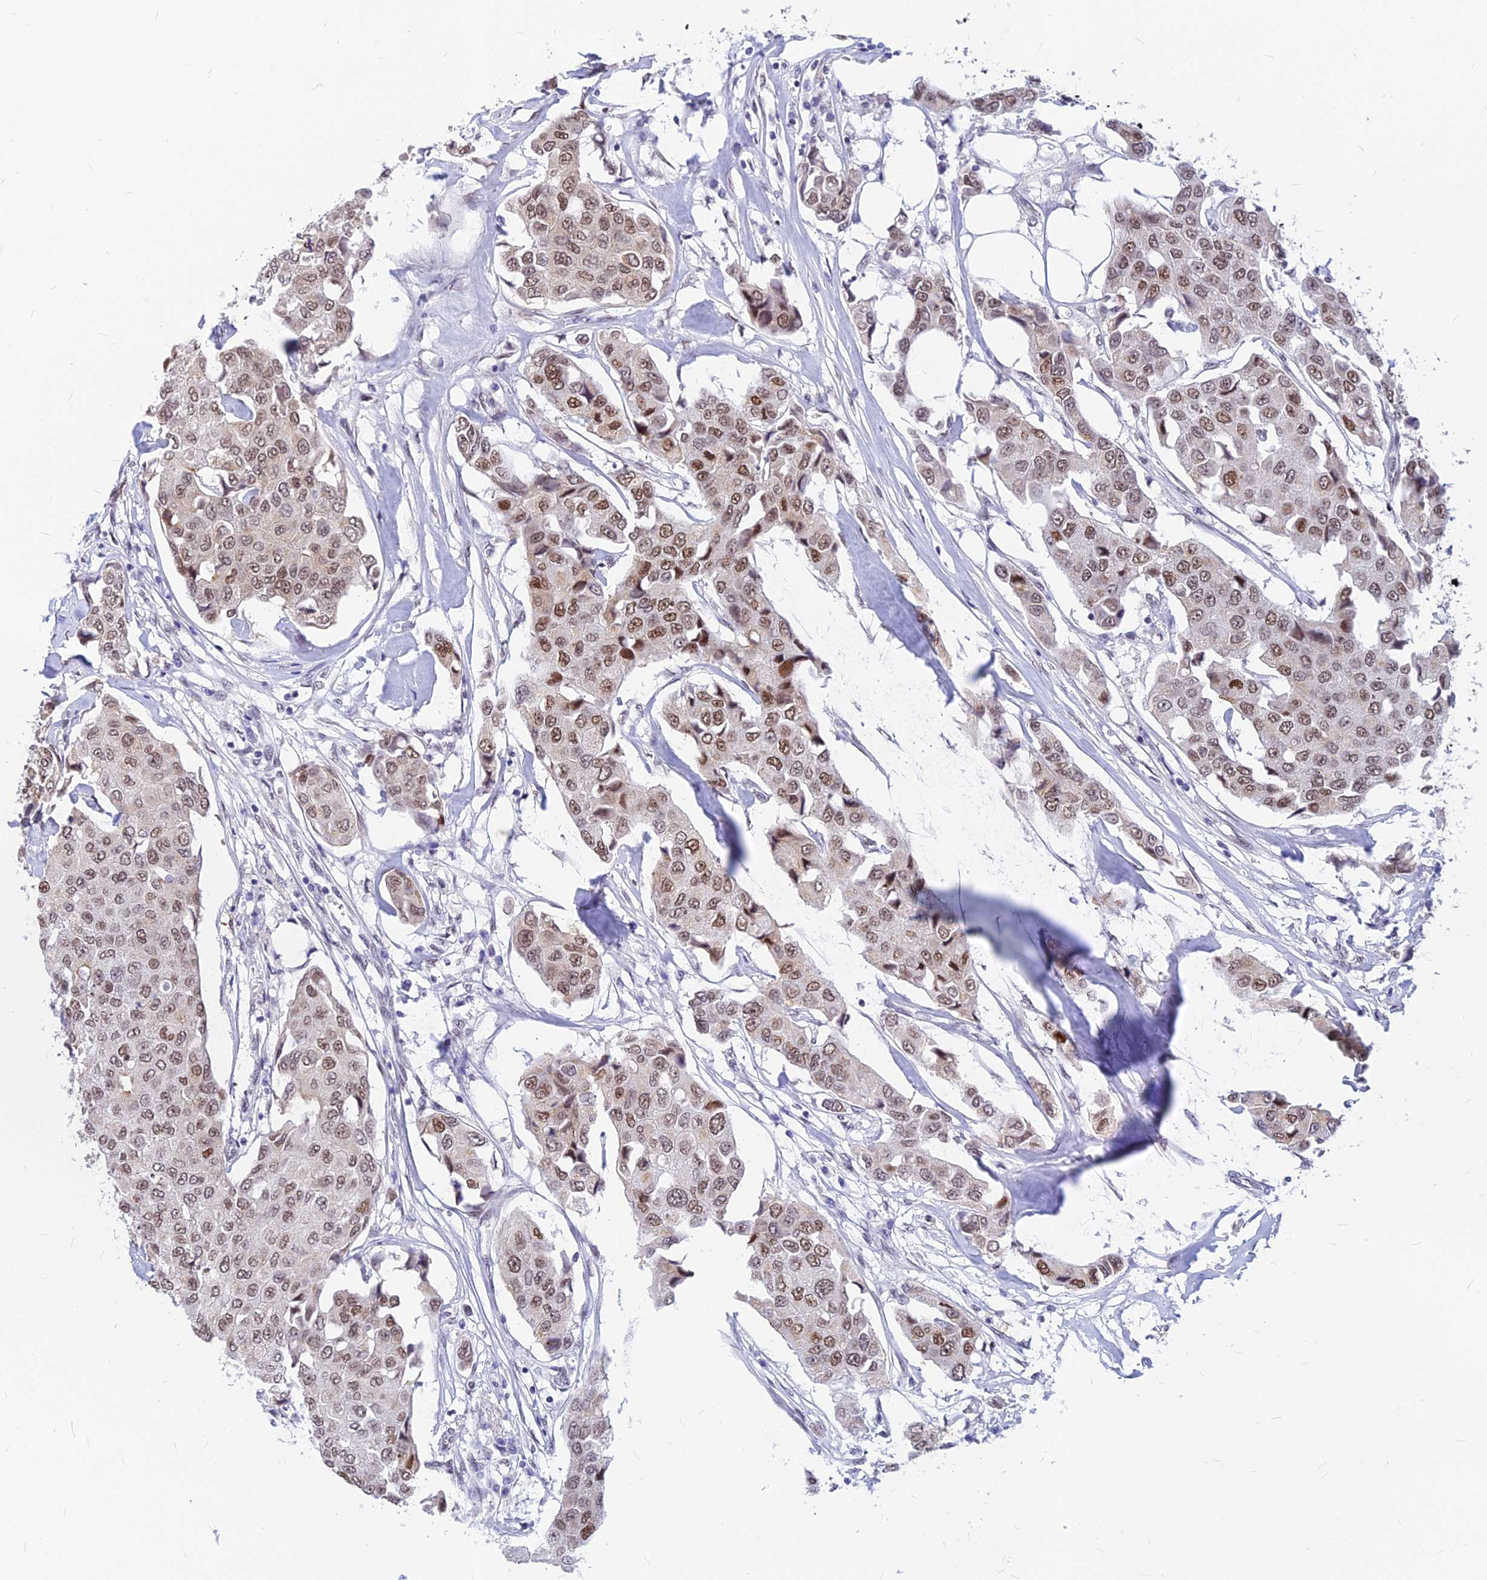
{"staining": {"intensity": "moderate", "quantity": ">75%", "location": "nuclear"}, "tissue": "breast cancer", "cell_type": "Tumor cells", "image_type": "cancer", "snomed": [{"axis": "morphology", "description": "Duct carcinoma"}, {"axis": "topography", "description": "Breast"}], "caption": "Protein expression analysis of breast cancer demonstrates moderate nuclear staining in approximately >75% of tumor cells.", "gene": "KCTD13", "patient": {"sex": "female", "age": 80}}